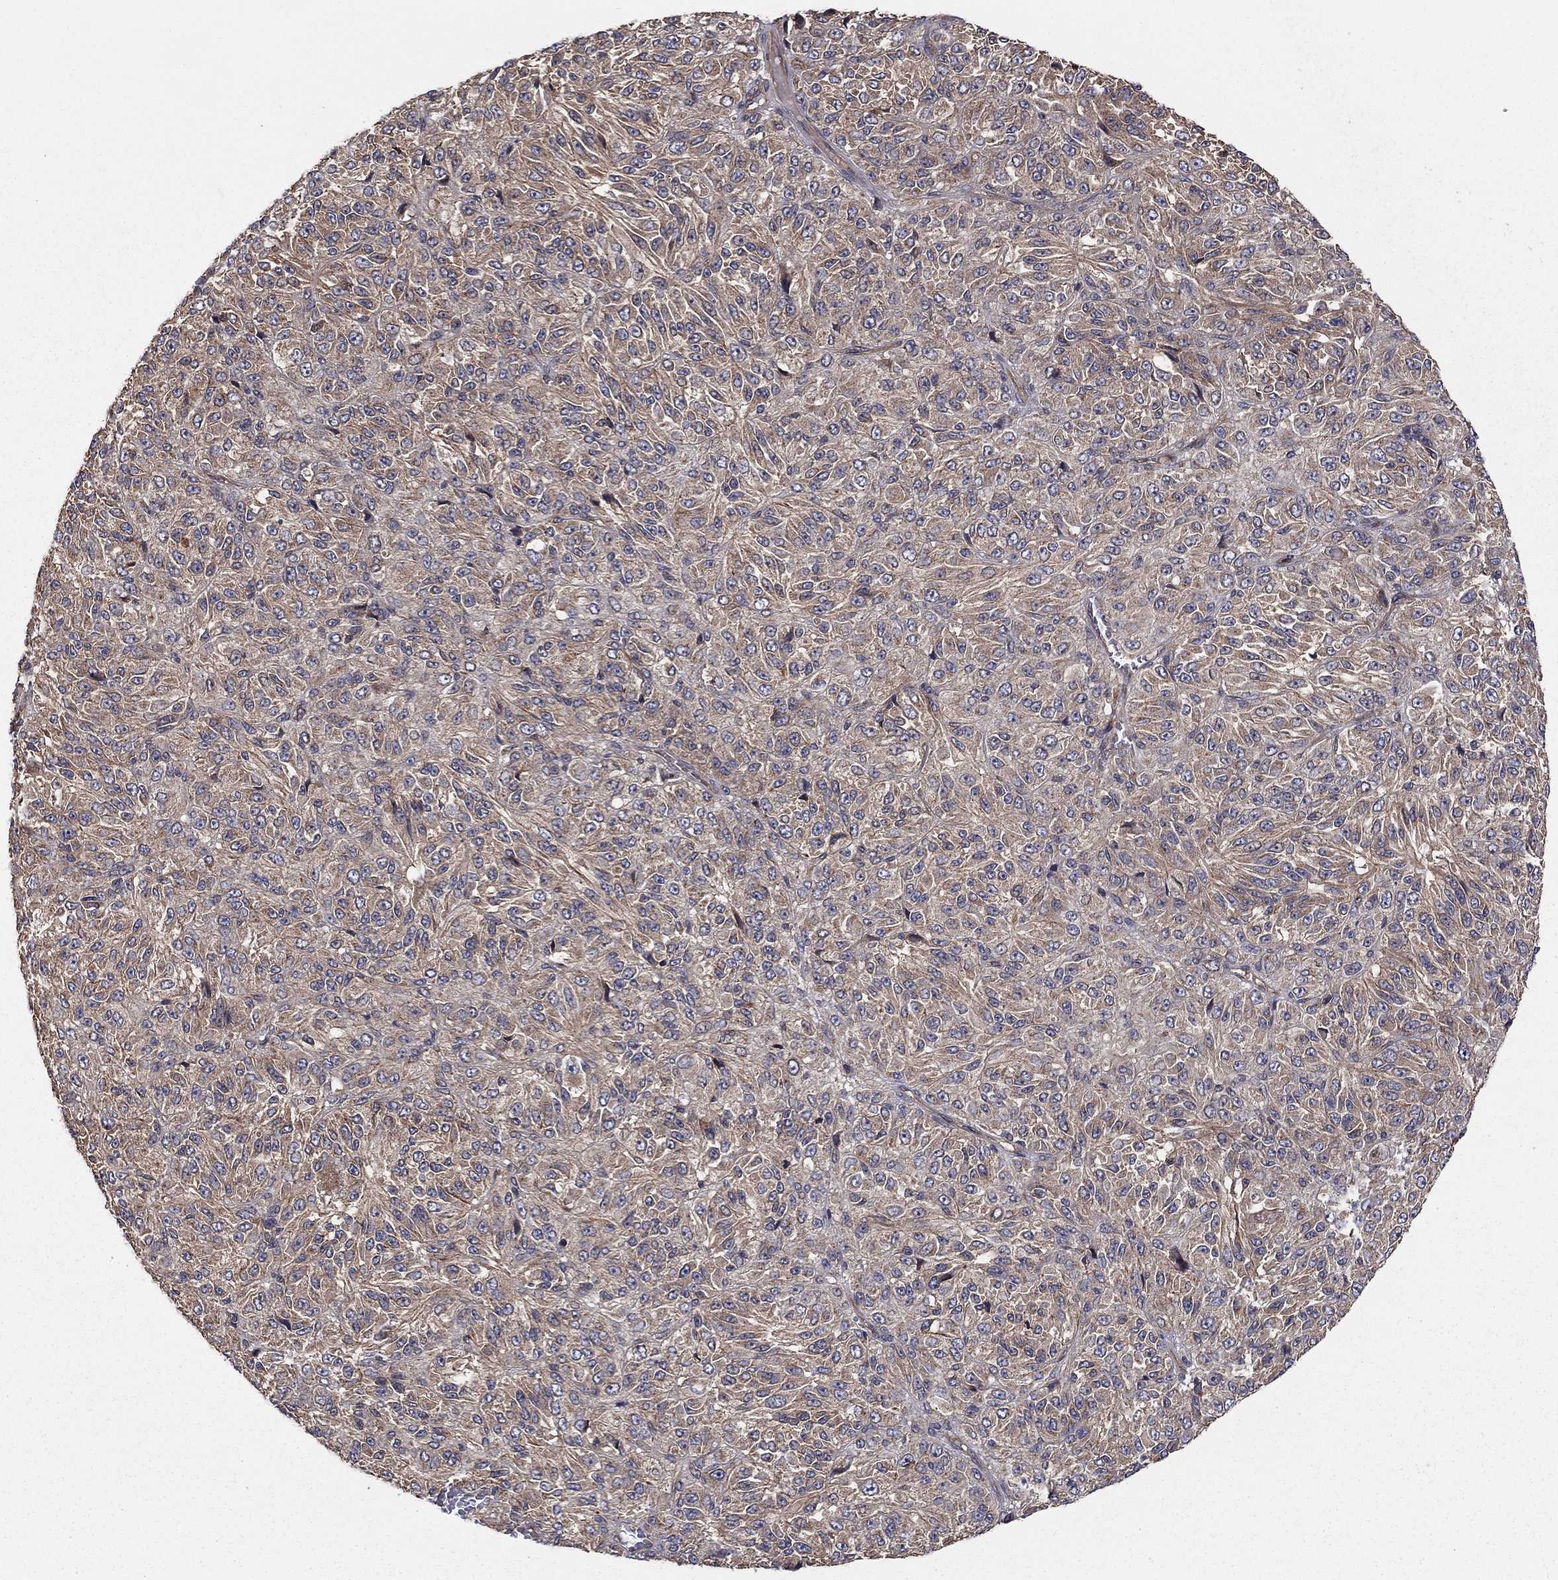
{"staining": {"intensity": "weak", "quantity": "25%-75%", "location": "cytoplasmic/membranous"}, "tissue": "melanoma", "cell_type": "Tumor cells", "image_type": "cancer", "snomed": [{"axis": "morphology", "description": "Malignant melanoma, Metastatic site"}, {"axis": "topography", "description": "Brain"}], "caption": "Weak cytoplasmic/membranous protein staining is appreciated in about 25%-75% of tumor cells in malignant melanoma (metastatic site). The staining was performed using DAB to visualize the protein expression in brown, while the nuclei were stained in blue with hematoxylin (Magnification: 20x).", "gene": "BMERB1", "patient": {"sex": "female", "age": 56}}